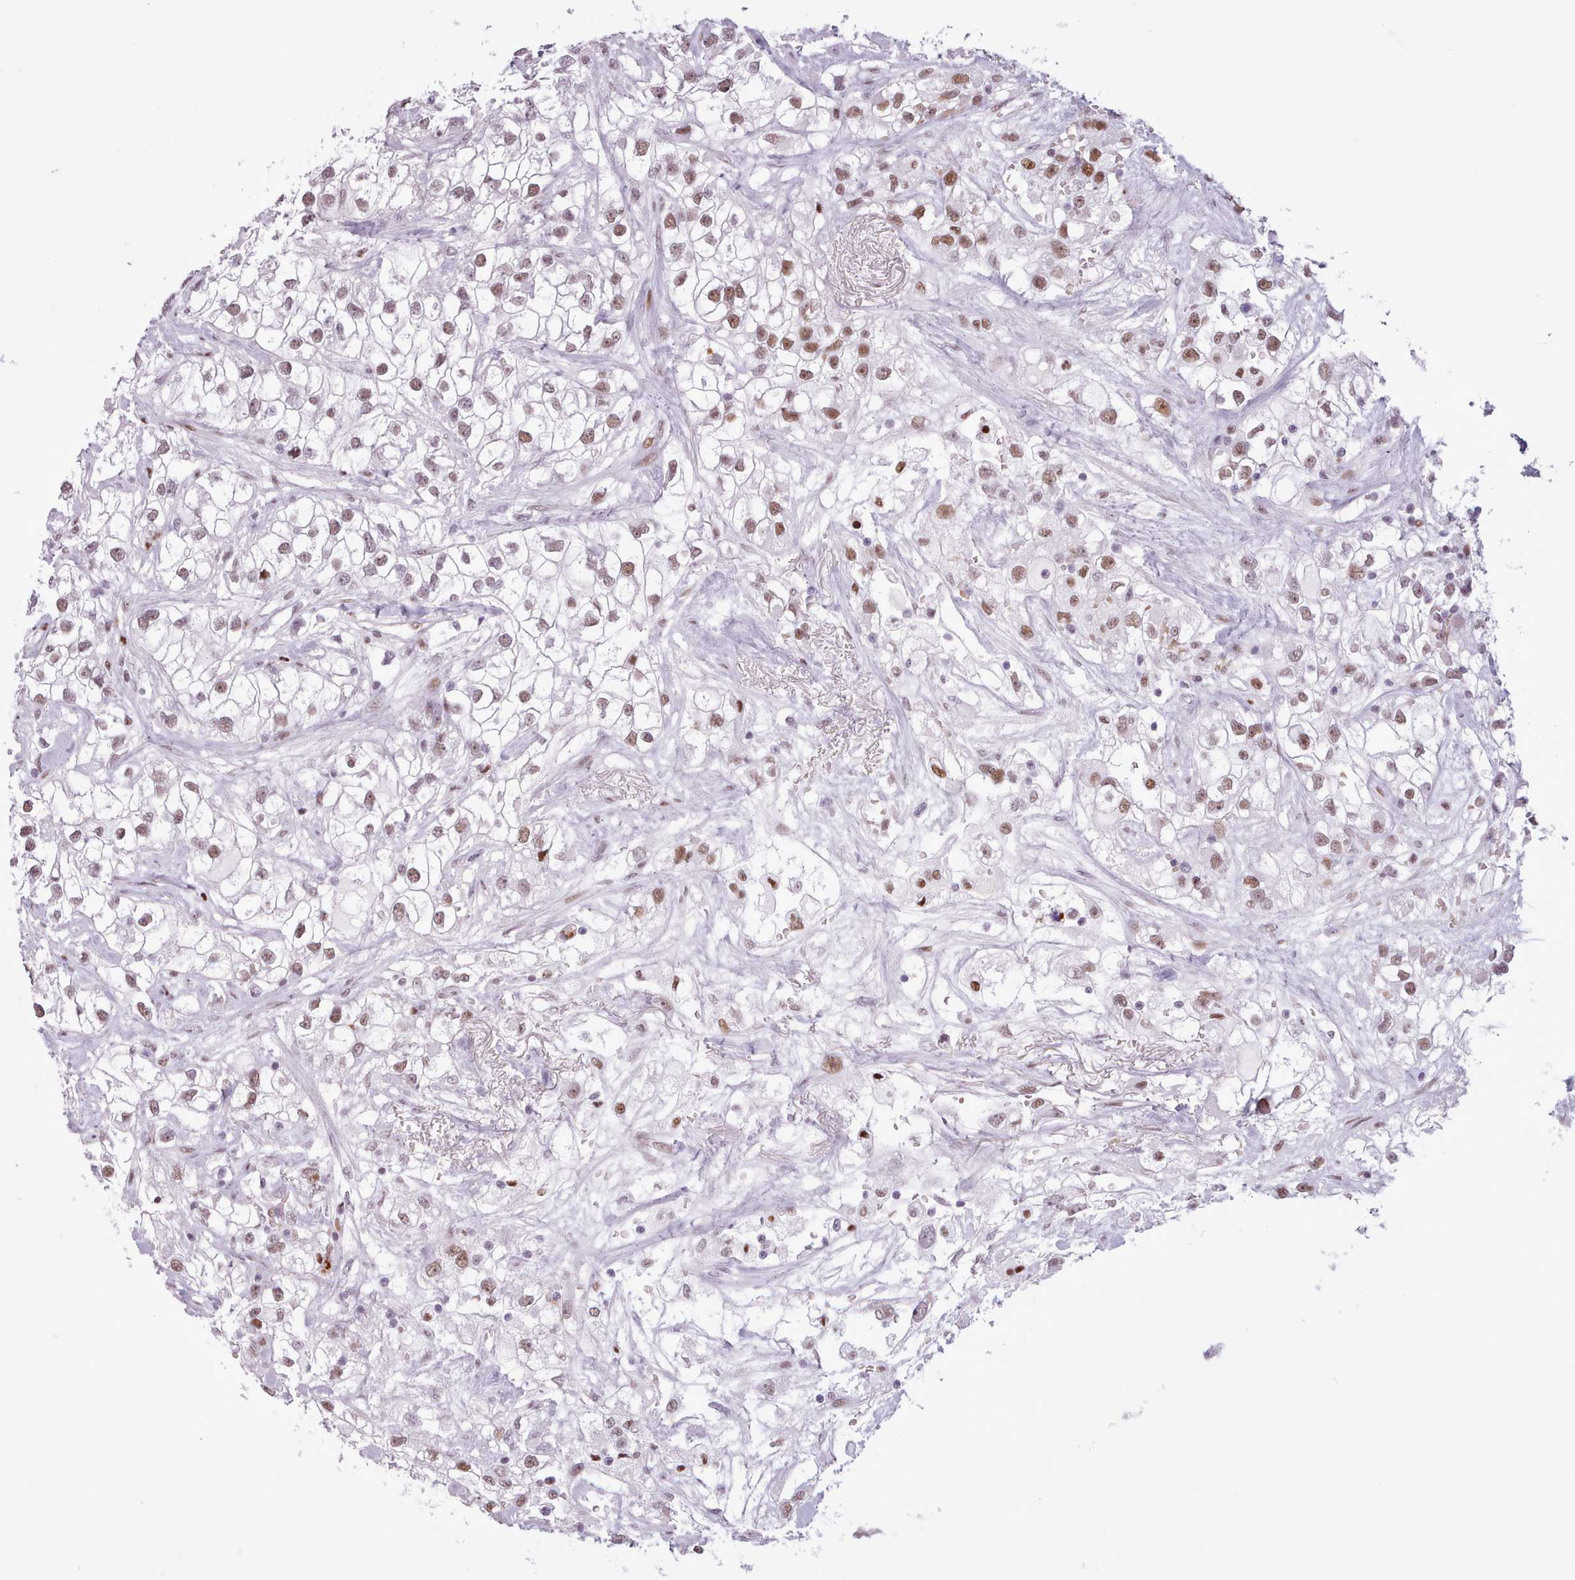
{"staining": {"intensity": "moderate", "quantity": ">75%", "location": "nuclear"}, "tissue": "renal cancer", "cell_type": "Tumor cells", "image_type": "cancer", "snomed": [{"axis": "morphology", "description": "Adenocarcinoma, NOS"}, {"axis": "topography", "description": "Kidney"}], "caption": "About >75% of tumor cells in renal cancer (adenocarcinoma) exhibit moderate nuclear protein expression as visualized by brown immunohistochemical staining.", "gene": "SRSF4", "patient": {"sex": "male", "age": 59}}